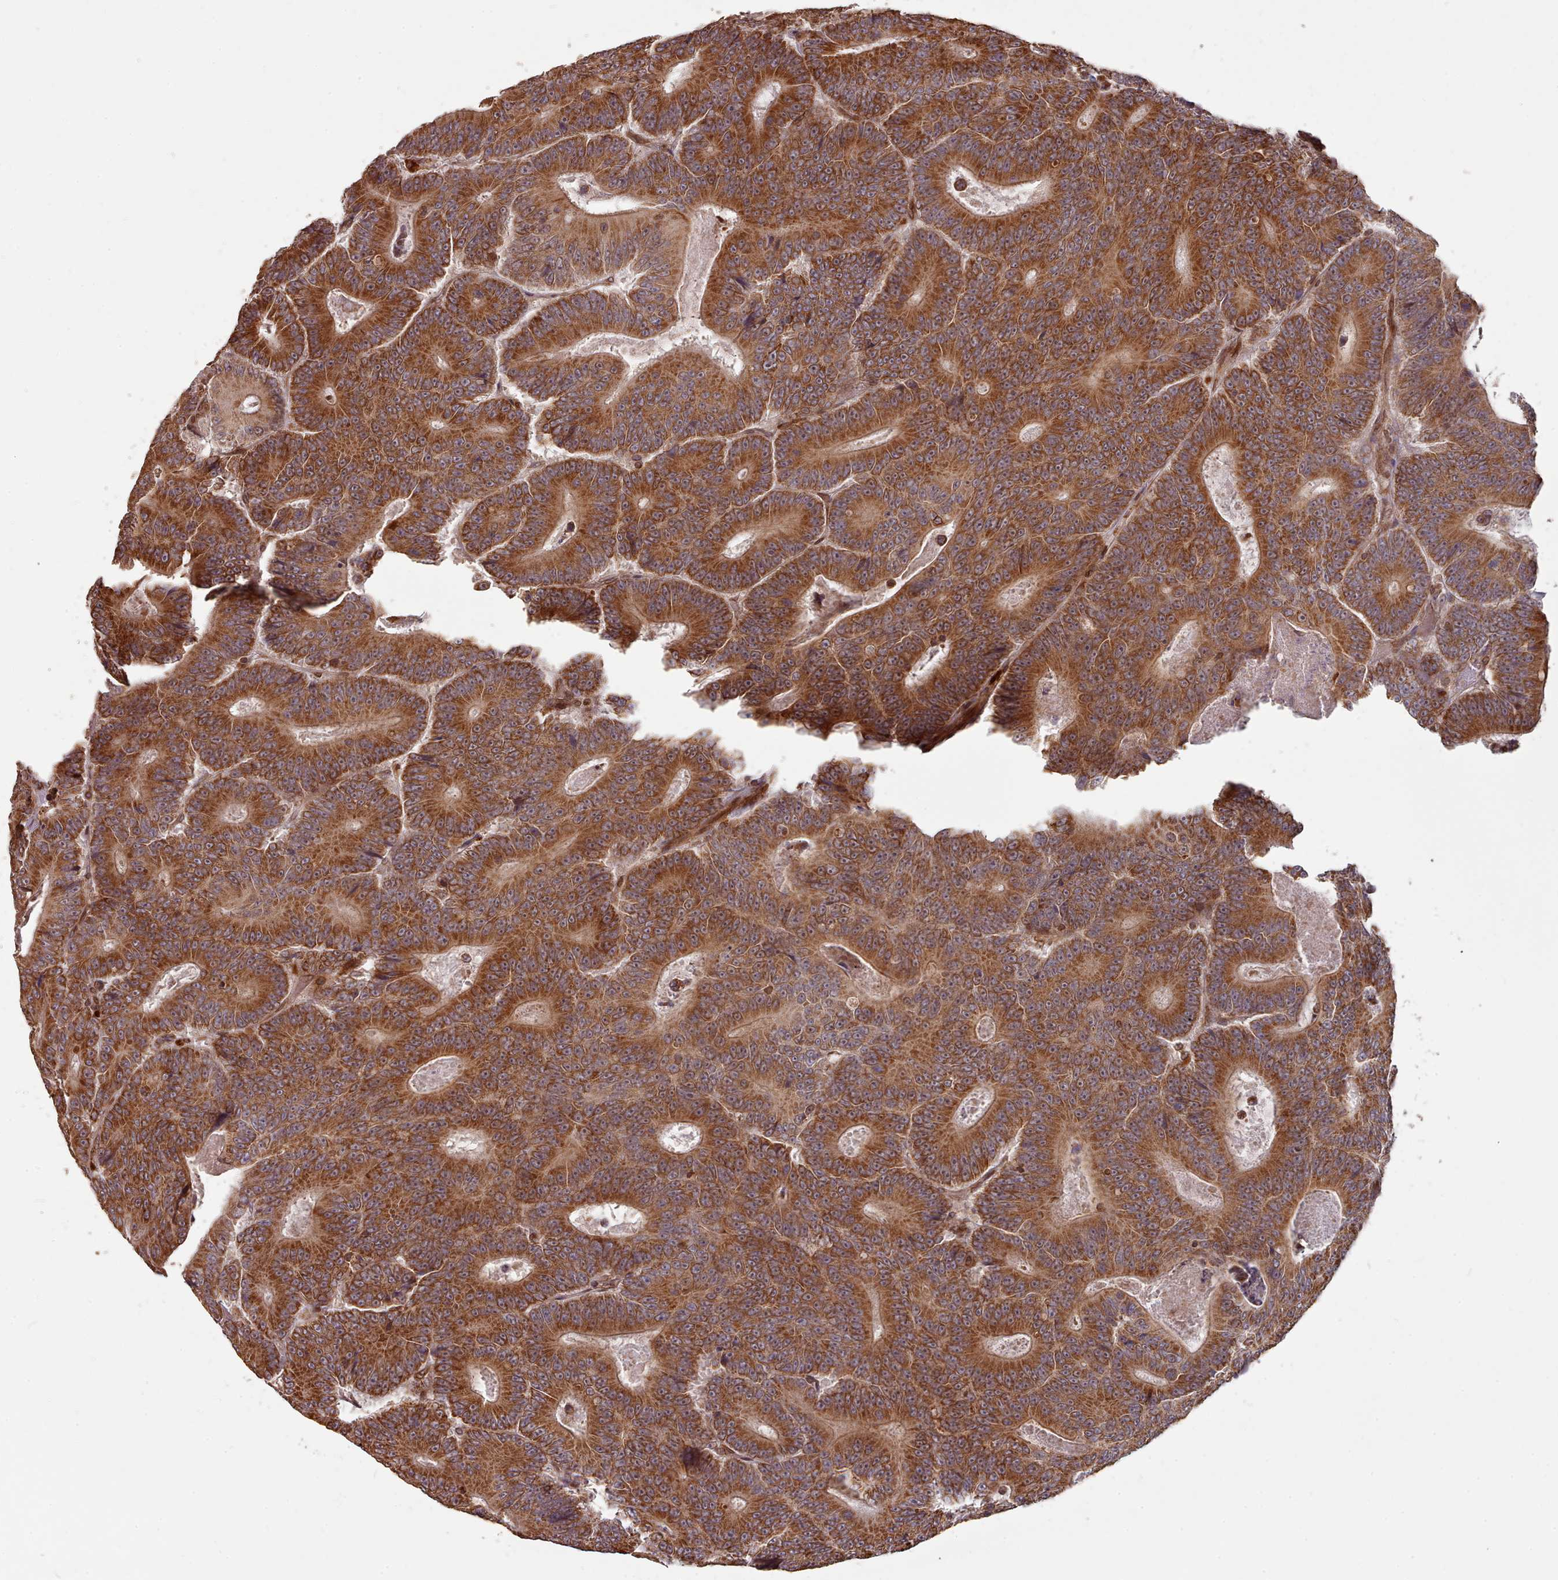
{"staining": {"intensity": "moderate", "quantity": ">75%", "location": "cytoplasmic/membranous,nuclear"}, "tissue": "colorectal cancer", "cell_type": "Tumor cells", "image_type": "cancer", "snomed": [{"axis": "morphology", "description": "Adenocarcinoma, NOS"}, {"axis": "topography", "description": "Colon"}], "caption": "Tumor cells demonstrate moderate cytoplasmic/membranous and nuclear positivity in about >75% of cells in colorectal adenocarcinoma.", "gene": "TOR1AIP1", "patient": {"sex": "male", "age": 83}}